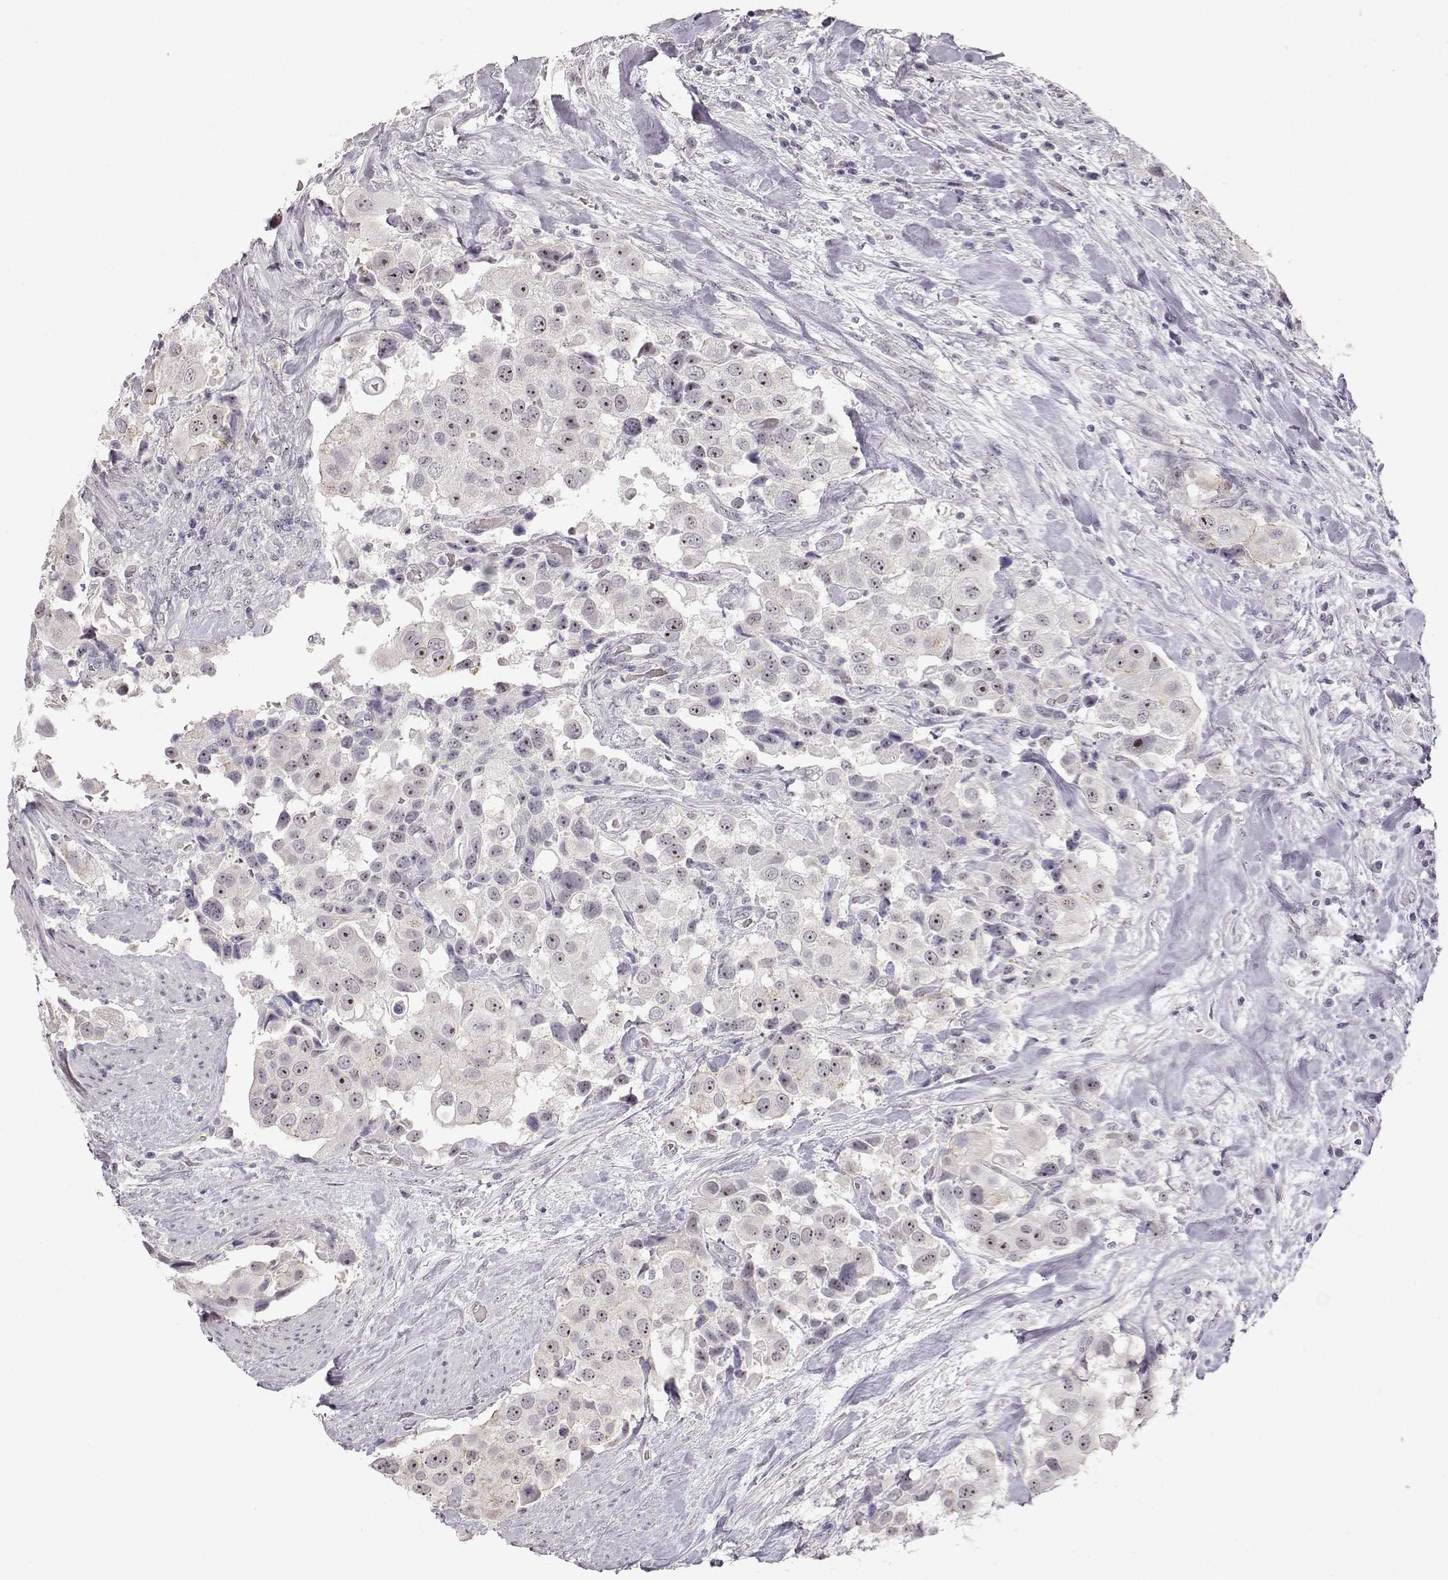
{"staining": {"intensity": "negative", "quantity": "none", "location": "none"}, "tissue": "urothelial cancer", "cell_type": "Tumor cells", "image_type": "cancer", "snomed": [{"axis": "morphology", "description": "Urothelial carcinoma, High grade"}, {"axis": "topography", "description": "Urinary bladder"}], "caption": "Urothelial carcinoma (high-grade) was stained to show a protein in brown. There is no significant expression in tumor cells. Brightfield microscopy of immunohistochemistry stained with DAB (3,3'-diaminobenzidine) (brown) and hematoxylin (blue), captured at high magnification.", "gene": "FAM205A", "patient": {"sex": "female", "age": 64}}